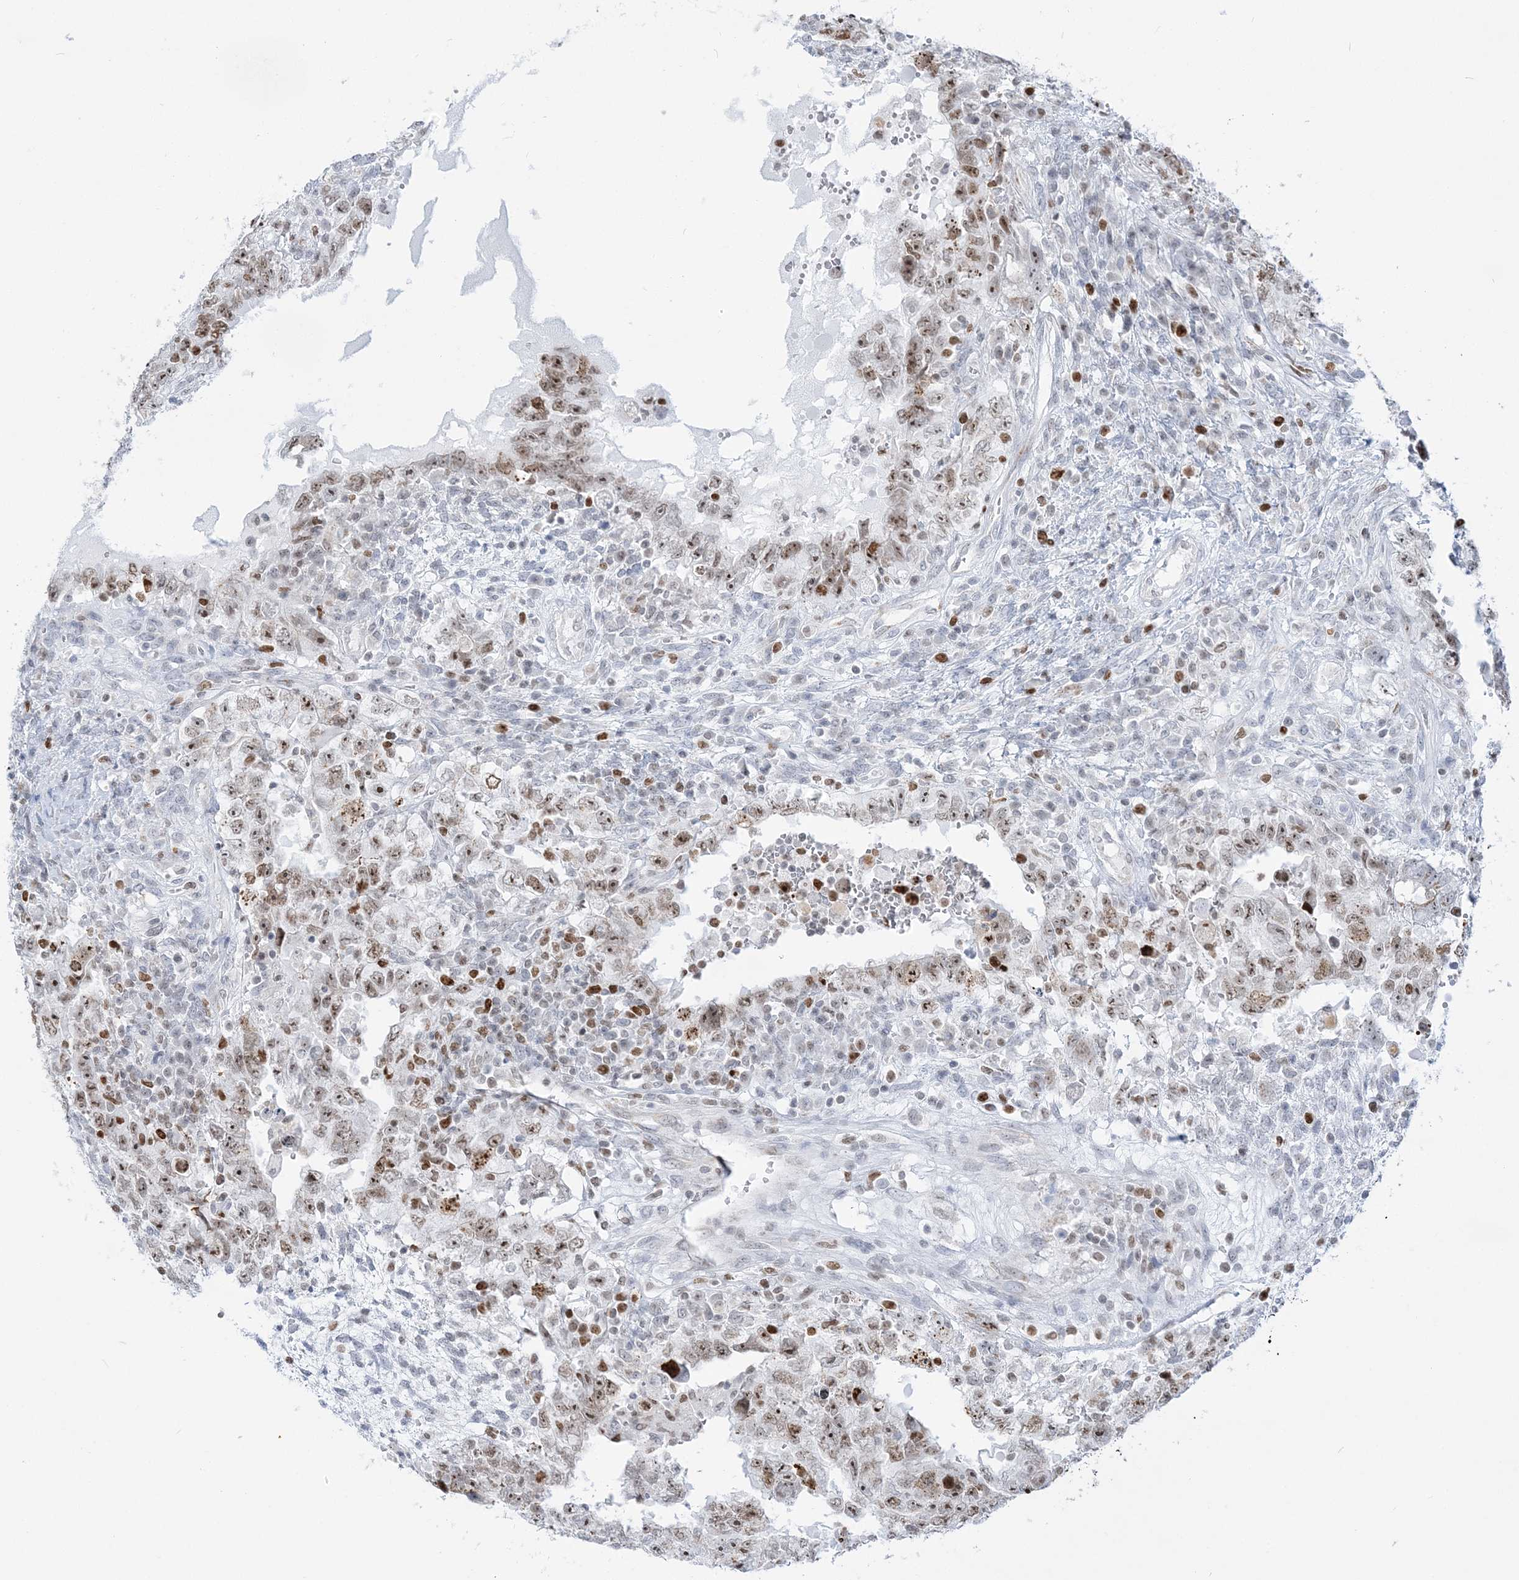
{"staining": {"intensity": "strong", "quantity": "25%-75%", "location": "nuclear"}, "tissue": "testis cancer", "cell_type": "Tumor cells", "image_type": "cancer", "snomed": [{"axis": "morphology", "description": "Carcinoma, Embryonal, NOS"}, {"axis": "topography", "description": "Testis"}], "caption": "Brown immunohistochemical staining in testis cancer demonstrates strong nuclear expression in about 25%-75% of tumor cells. Nuclei are stained in blue.", "gene": "DDX21", "patient": {"sex": "male", "age": 26}}